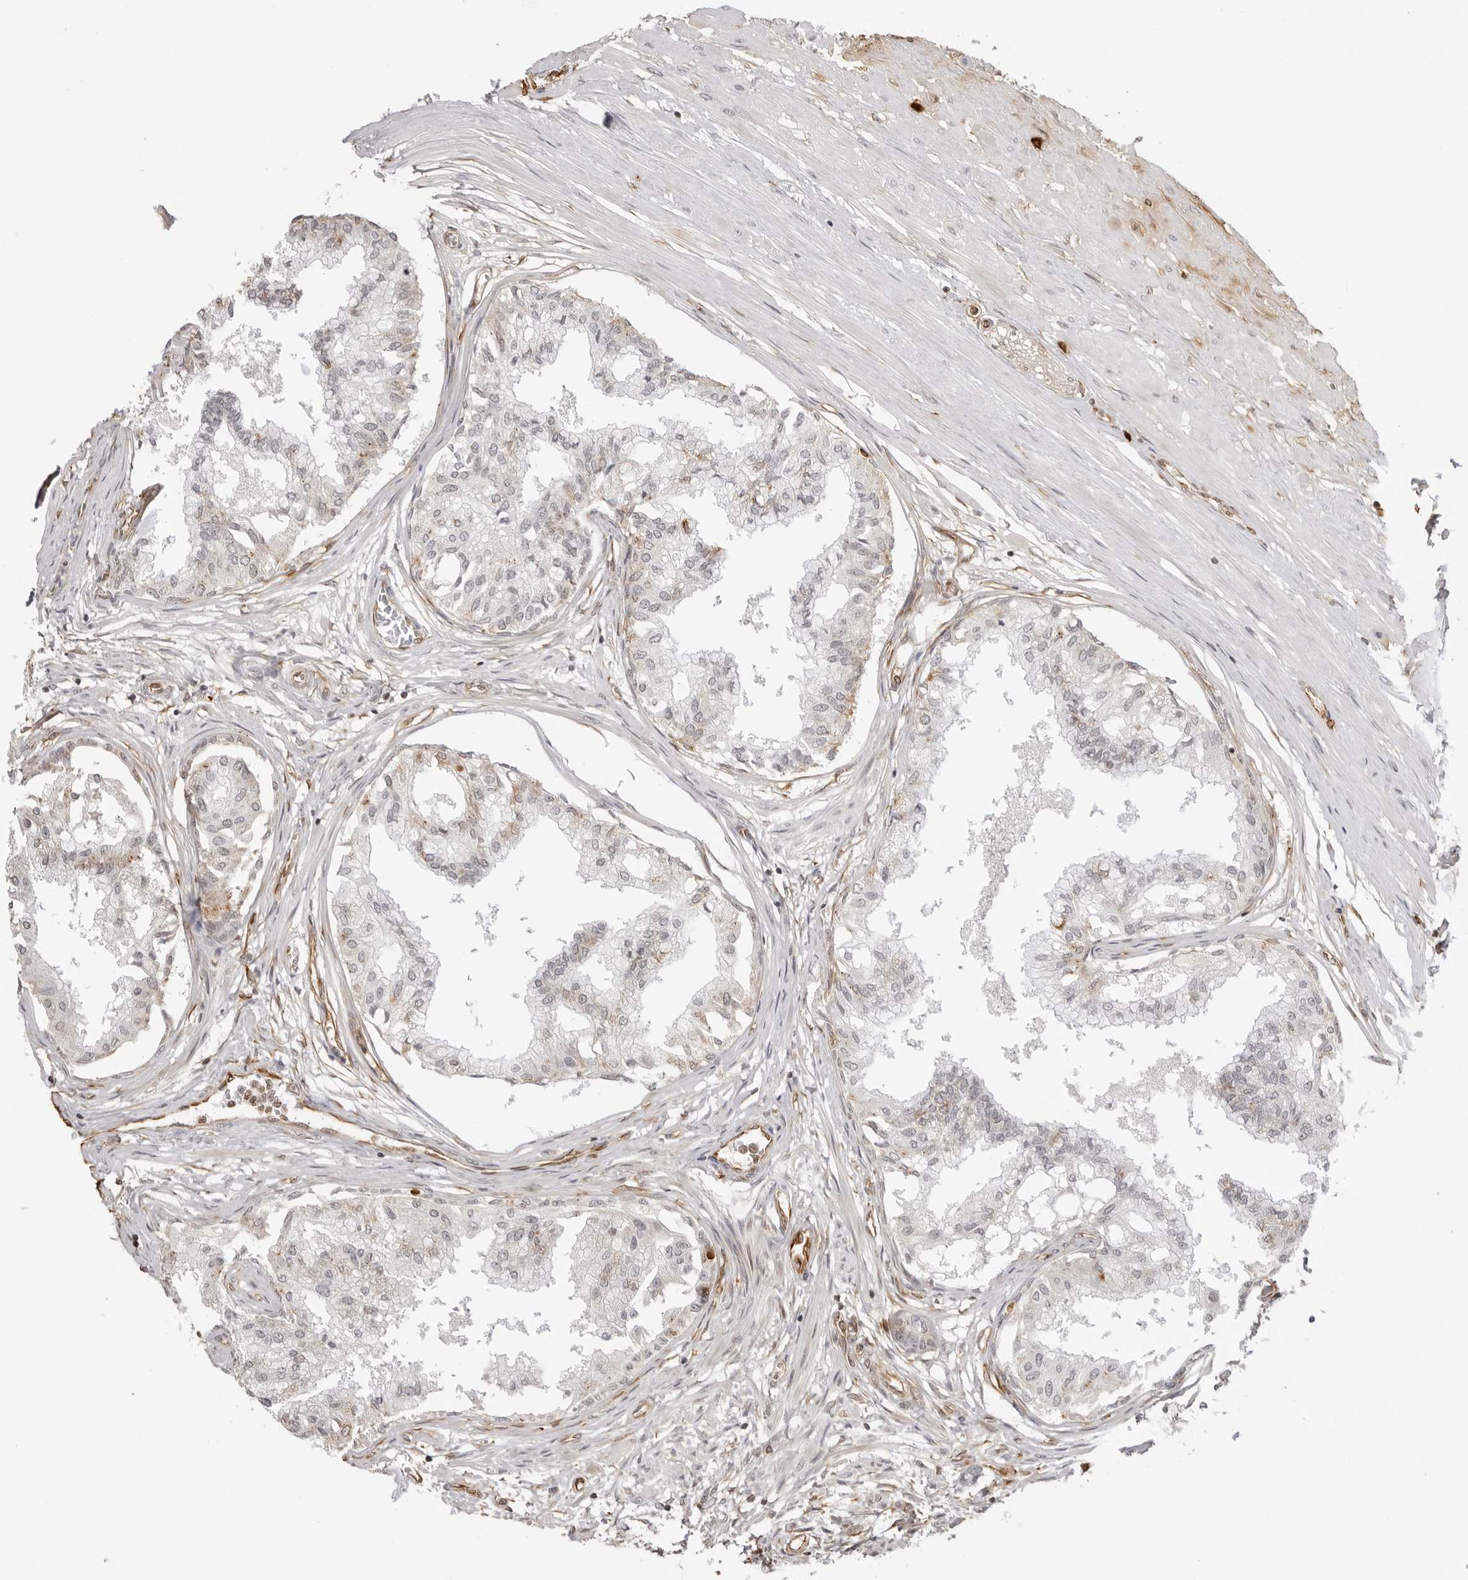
{"staining": {"intensity": "weak", "quantity": "<25%", "location": "cytoplasmic/membranous"}, "tissue": "prostate", "cell_type": "Glandular cells", "image_type": "normal", "snomed": [{"axis": "morphology", "description": "Normal tissue, NOS"}, {"axis": "topography", "description": "Prostate"}, {"axis": "topography", "description": "Seminal veicle"}], "caption": "The immunohistochemistry image has no significant staining in glandular cells of prostate.", "gene": "DYNLT5", "patient": {"sex": "male", "age": 60}}